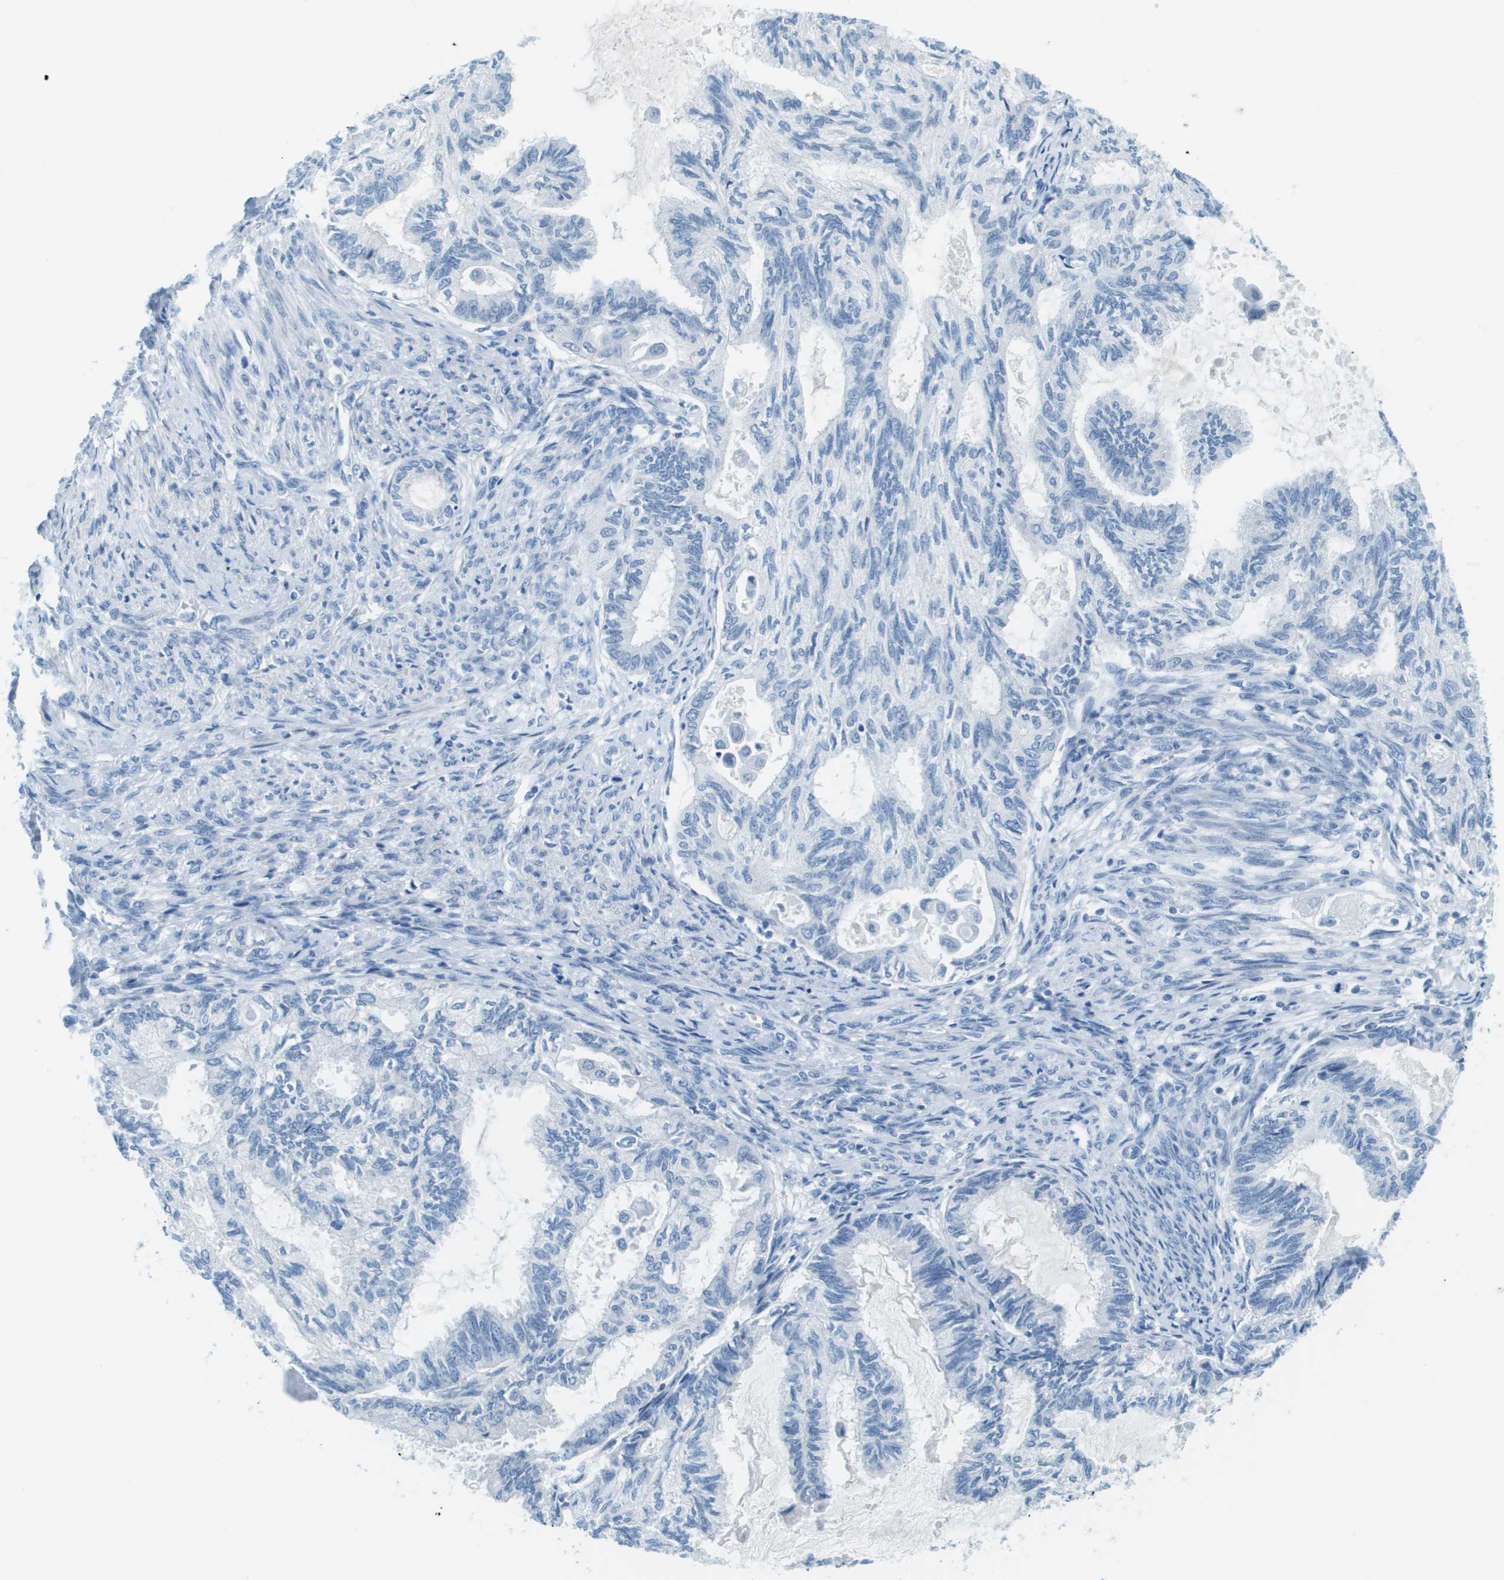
{"staining": {"intensity": "negative", "quantity": "none", "location": "none"}, "tissue": "cervical cancer", "cell_type": "Tumor cells", "image_type": "cancer", "snomed": [{"axis": "morphology", "description": "Normal tissue, NOS"}, {"axis": "morphology", "description": "Adenocarcinoma, NOS"}, {"axis": "topography", "description": "Cervix"}, {"axis": "topography", "description": "Endometrium"}], "caption": "Tumor cells are negative for brown protein staining in cervical cancer.", "gene": "CDHR2", "patient": {"sex": "female", "age": 86}}